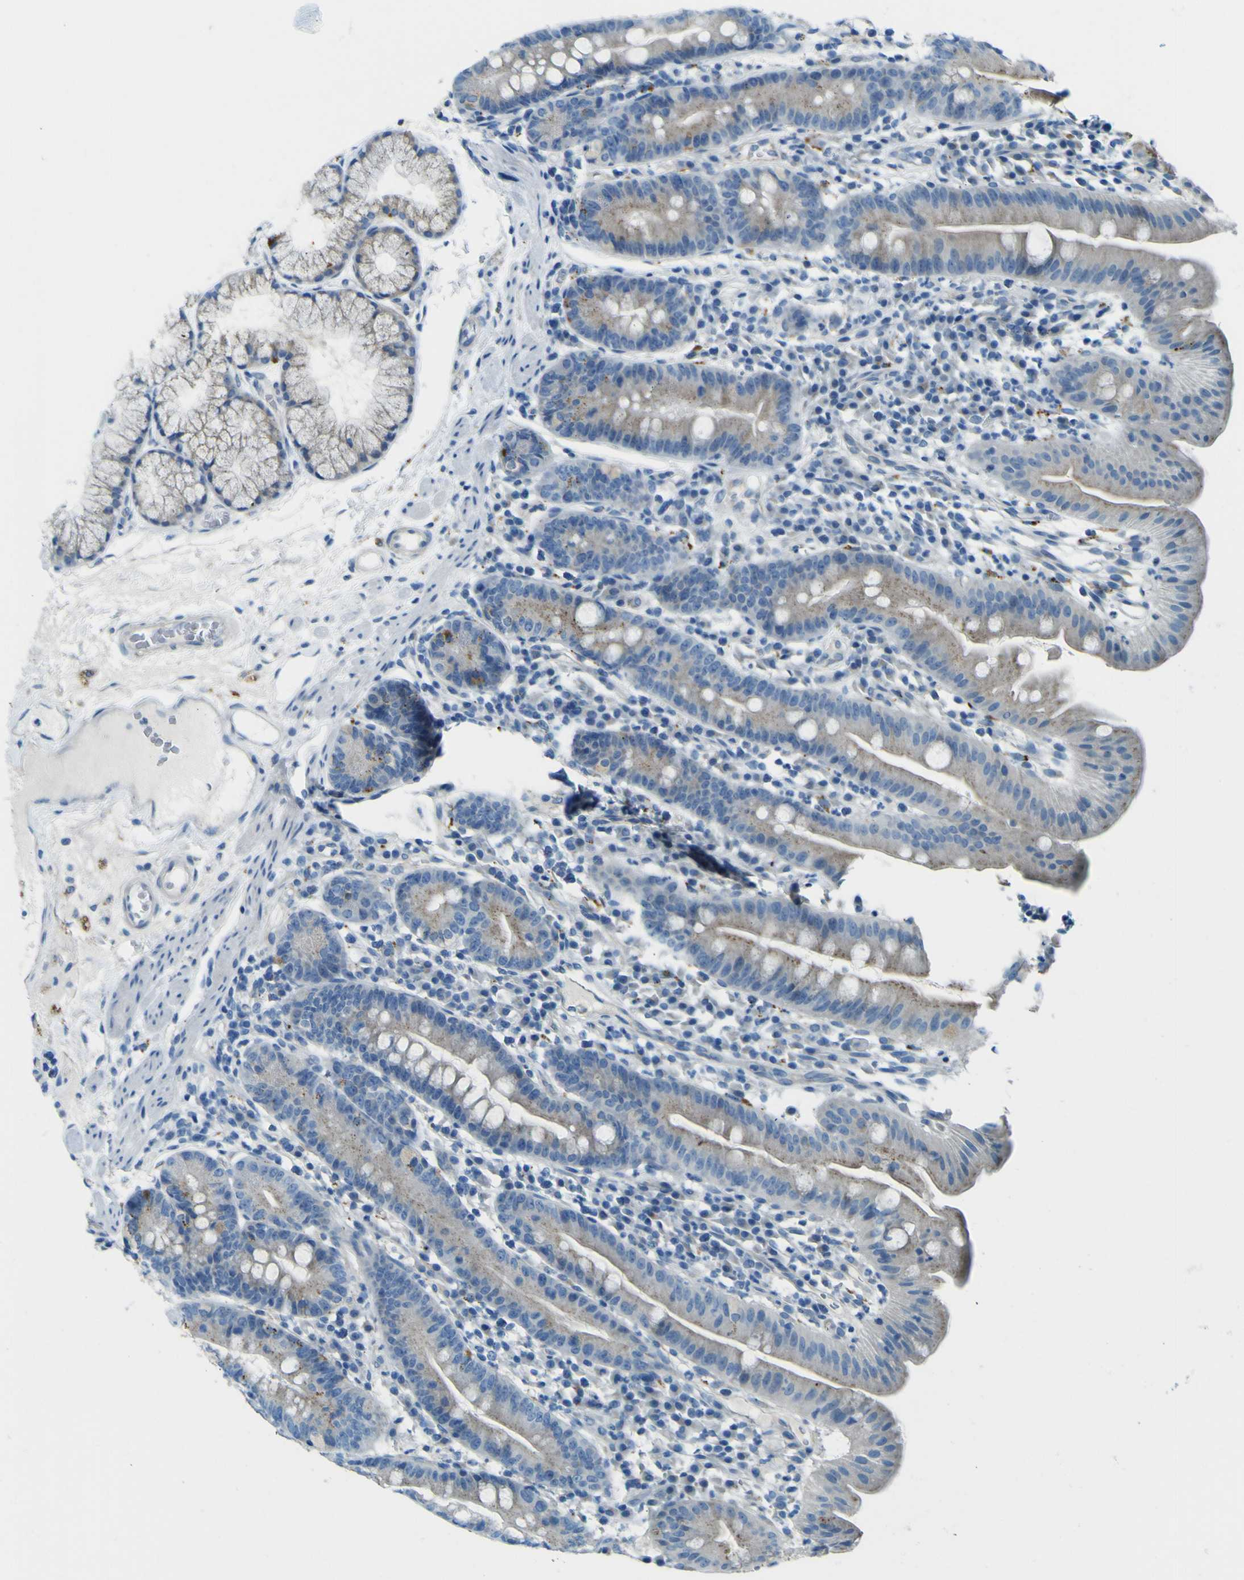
{"staining": {"intensity": "weak", "quantity": ">75%", "location": "cytoplasmic/membranous"}, "tissue": "duodenum", "cell_type": "Glandular cells", "image_type": "normal", "snomed": [{"axis": "morphology", "description": "Normal tissue, NOS"}, {"axis": "topography", "description": "Duodenum"}], "caption": "Glandular cells reveal low levels of weak cytoplasmic/membranous positivity in about >75% of cells in normal human duodenum.", "gene": "PDE9A", "patient": {"sex": "male", "age": 50}}